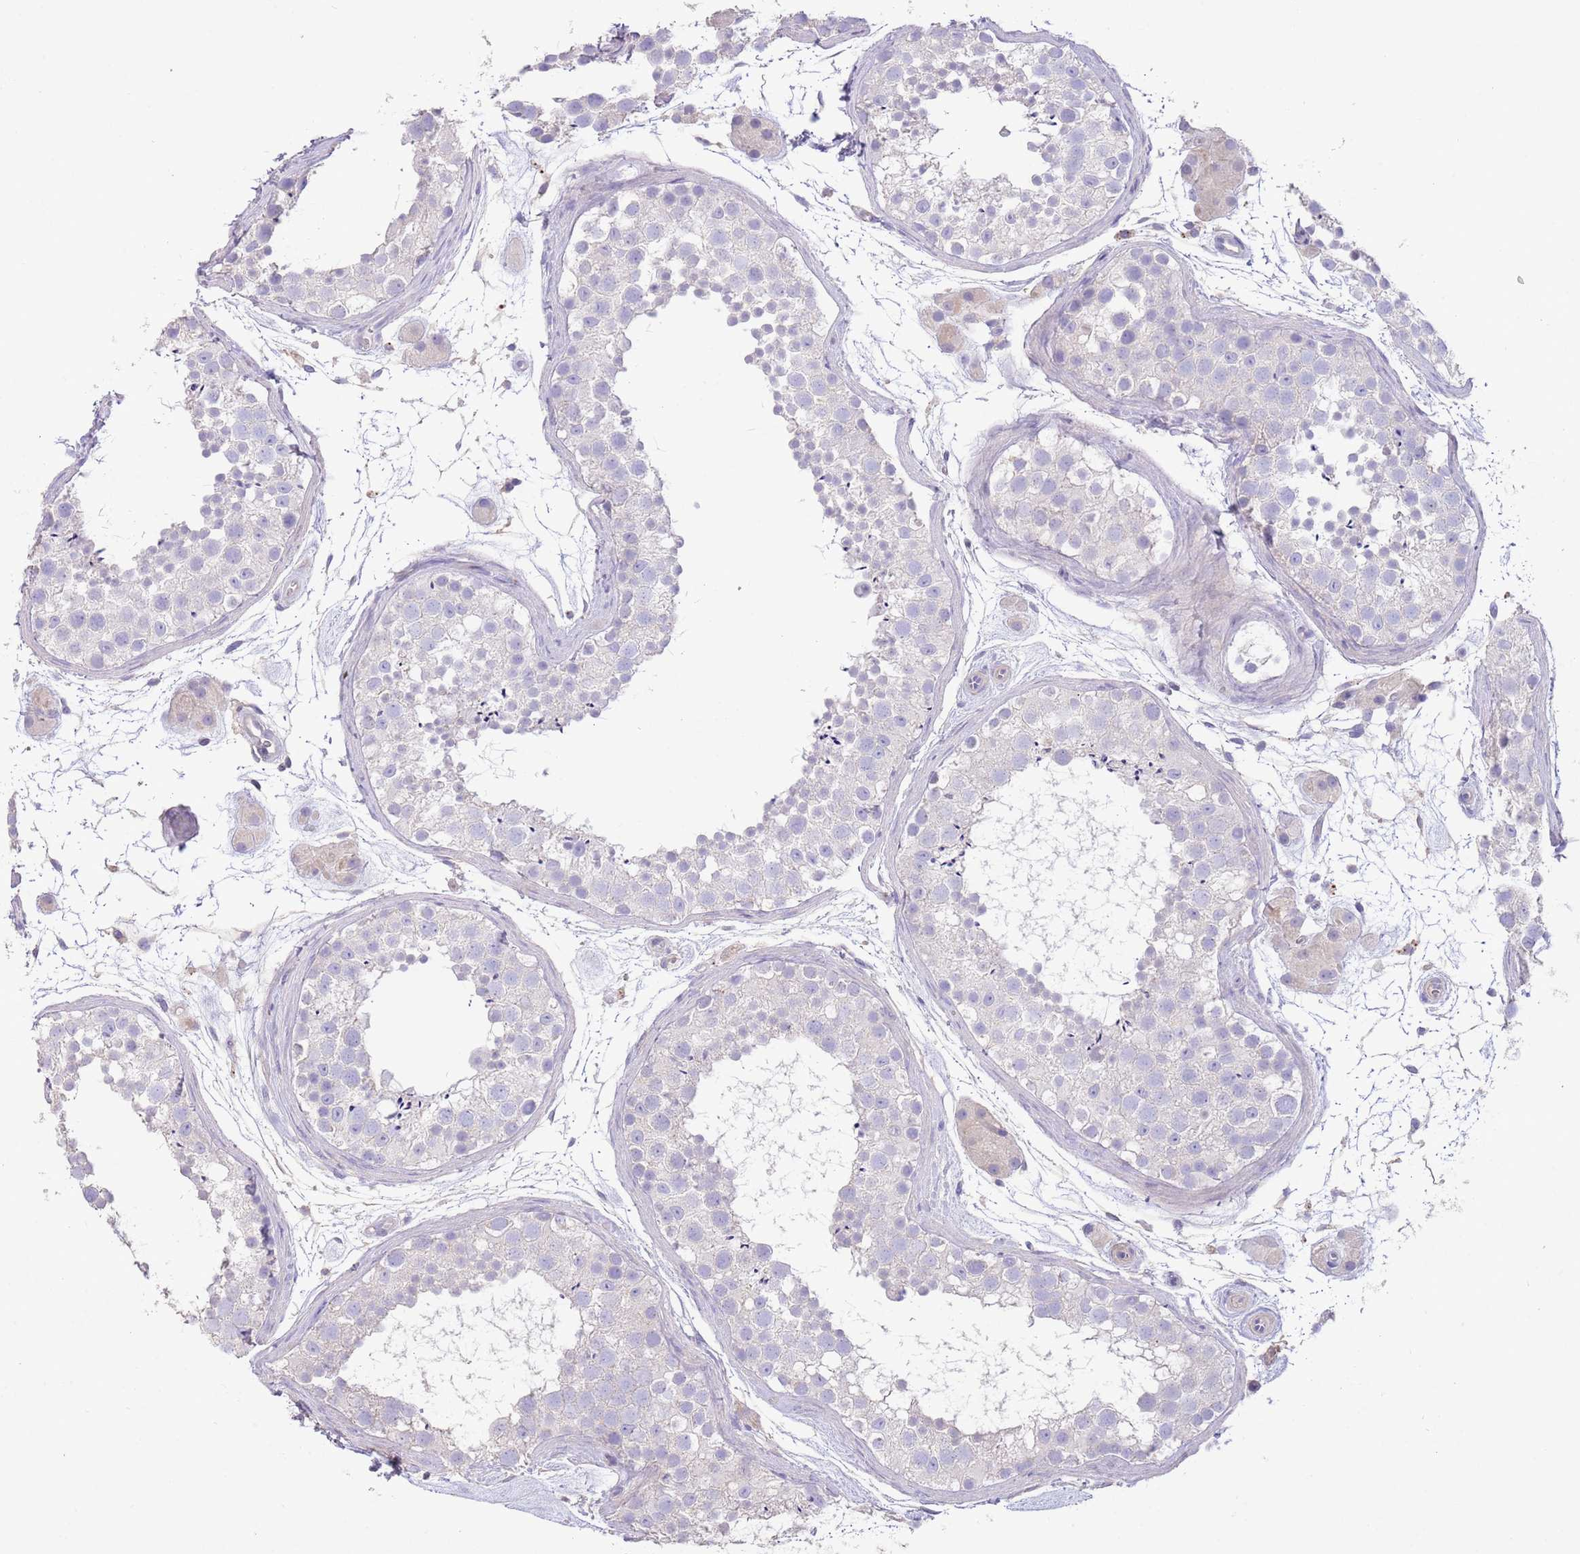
{"staining": {"intensity": "negative", "quantity": "none", "location": "none"}, "tissue": "testis", "cell_type": "Cells in seminiferous ducts", "image_type": "normal", "snomed": [{"axis": "morphology", "description": "Normal tissue, NOS"}, {"axis": "topography", "description": "Testis"}], "caption": "The histopathology image exhibits no significant staining in cells in seminiferous ducts of testis. Brightfield microscopy of immunohistochemistry stained with DAB (brown) and hematoxylin (blue), captured at high magnification.", "gene": "SFTPA1", "patient": {"sex": "male", "age": 41}}